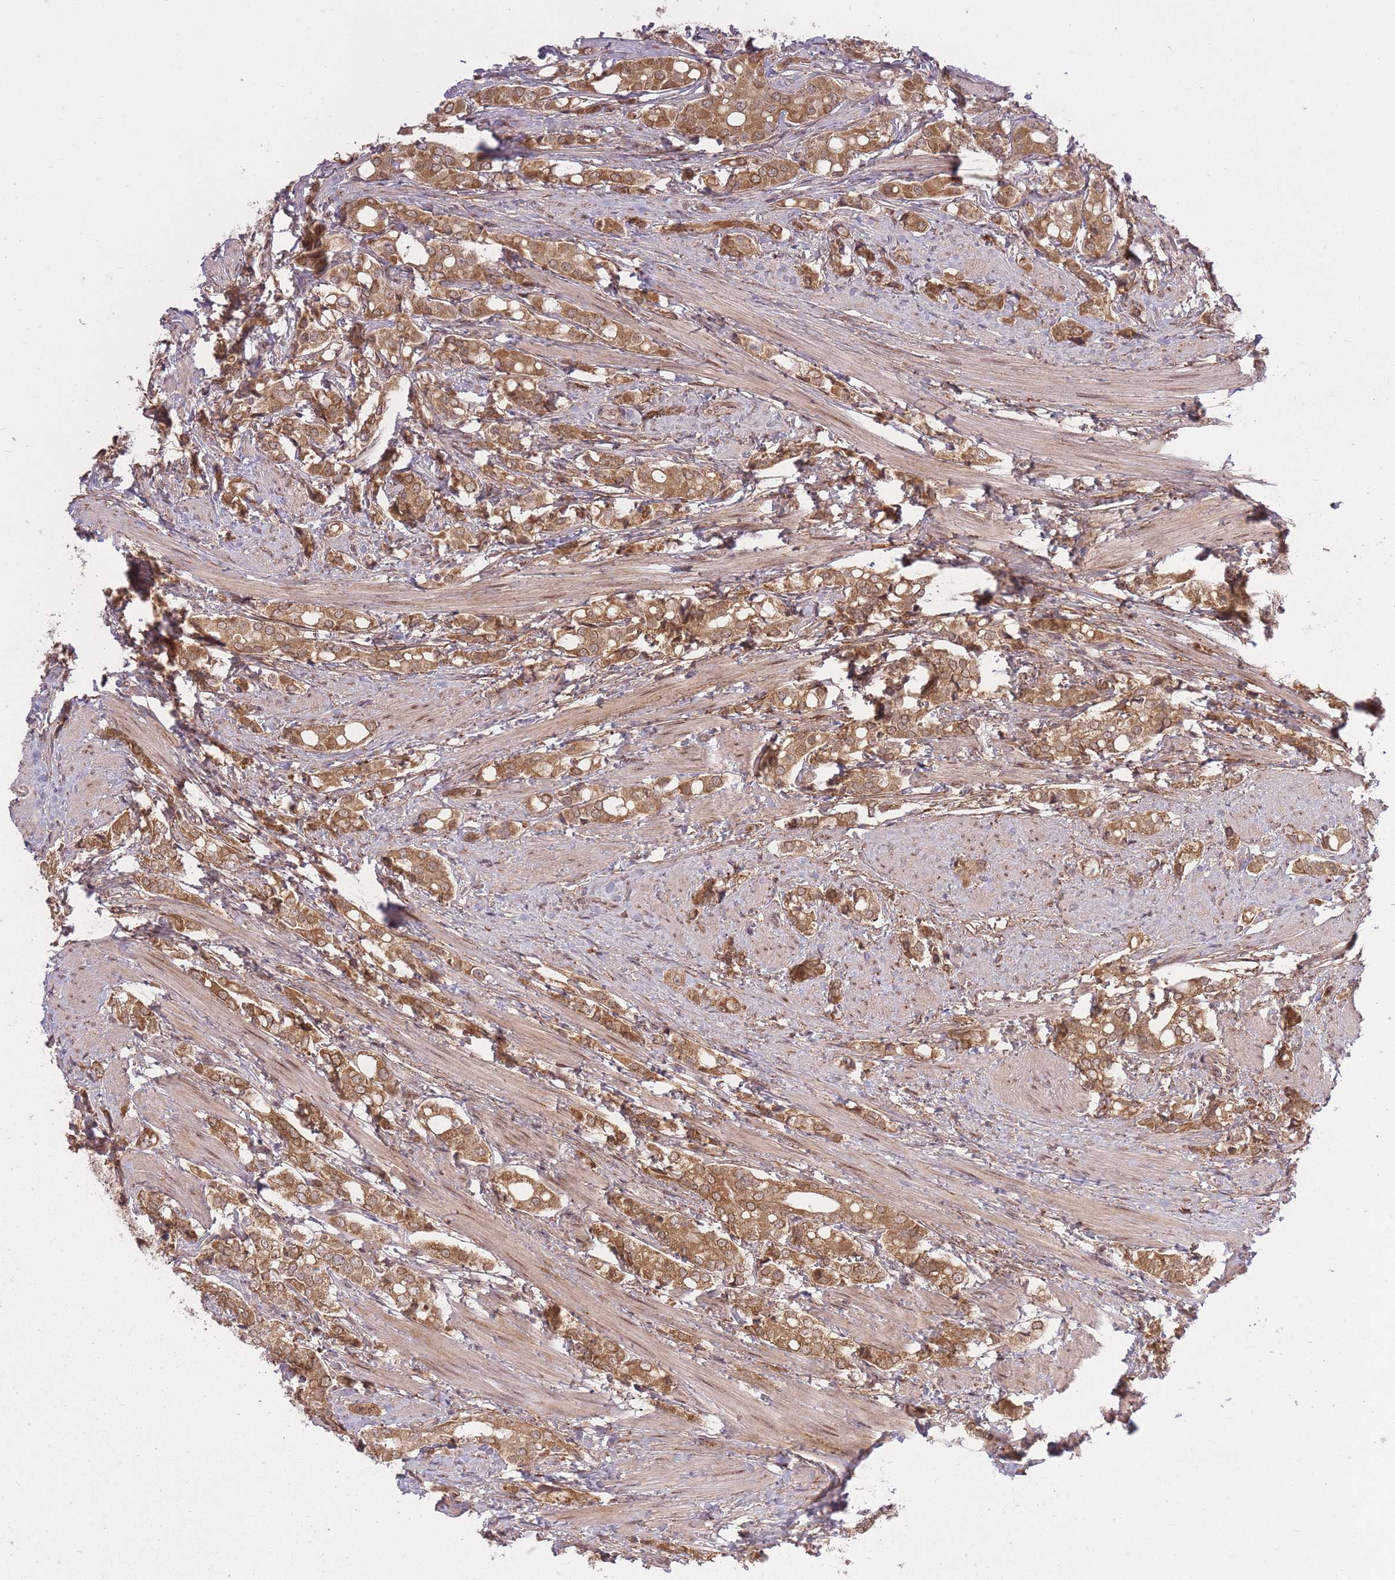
{"staining": {"intensity": "moderate", "quantity": ">75%", "location": "cytoplasmic/membranous"}, "tissue": "prostate cancer", "cell_type": "Tumor cells", "image_type": "cancer", "snomed": [{"axis": "morphology", "description": "Adenocarcinoma, High grade"}, {"axis": "topography", "description": "Prostate"}], "caption": "Protein expression analysis of prostate cancer (adenocarcinoma (high-grade)) shows moderate cytoplasmic/membranous staining in approximately >75% of tumor cells.", "gene": "ZNF391", "patient": {"sex": "male", "age": 71}}